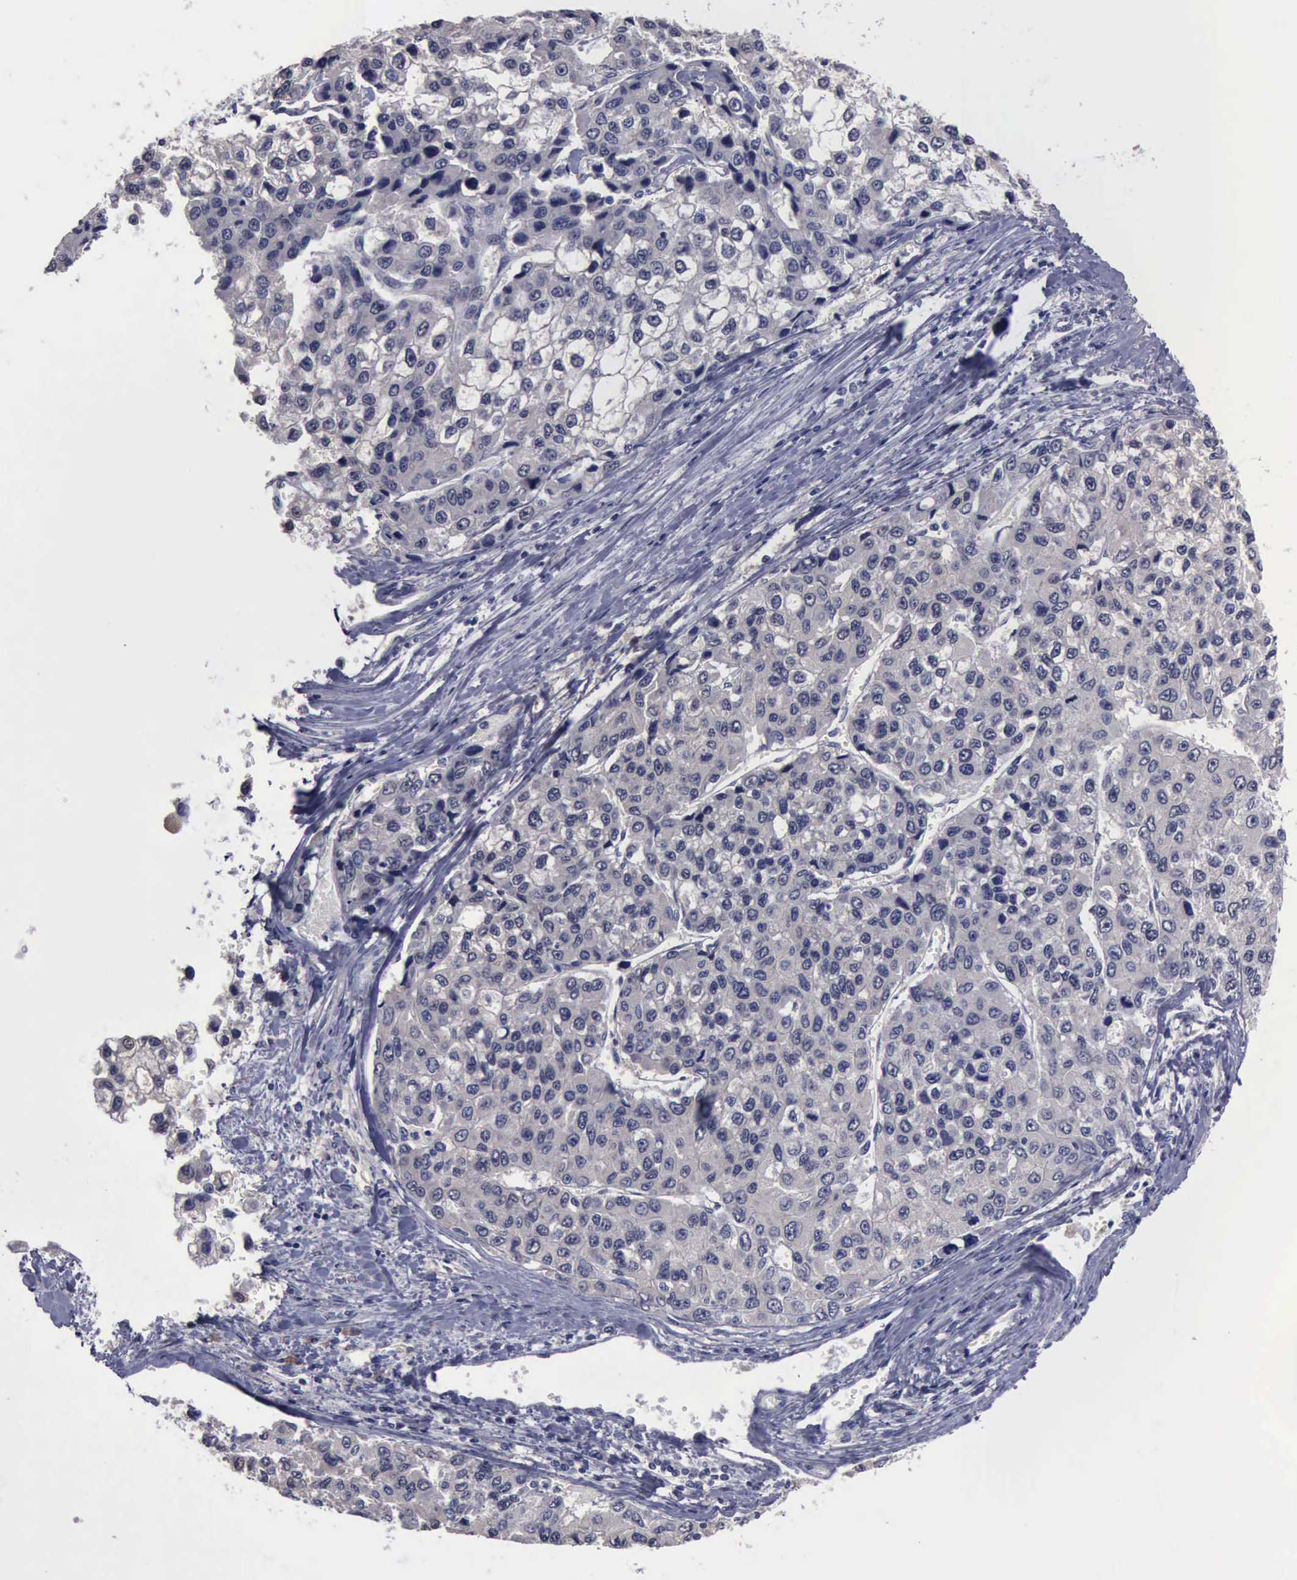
{"staining": {"intensity": "negative", "quantity": "none", "location": "none"}, "tissue": "liver cancer", "cell_type": "Tumor cells", "image_type": "cancer", "snomed": [{"axis": "morphology", "description": "Carcinoma, Hepatocellular, NOS"}, {"axis": "topography", "description": "Liver"}], "caption": "A photomicrograph of human liver cancer is negative for staining in tumor cells. (IHC, brightfield microscopy, high magnification).", "gene": "PHKA1", "patient": {"sex": "female", "age": 66}}